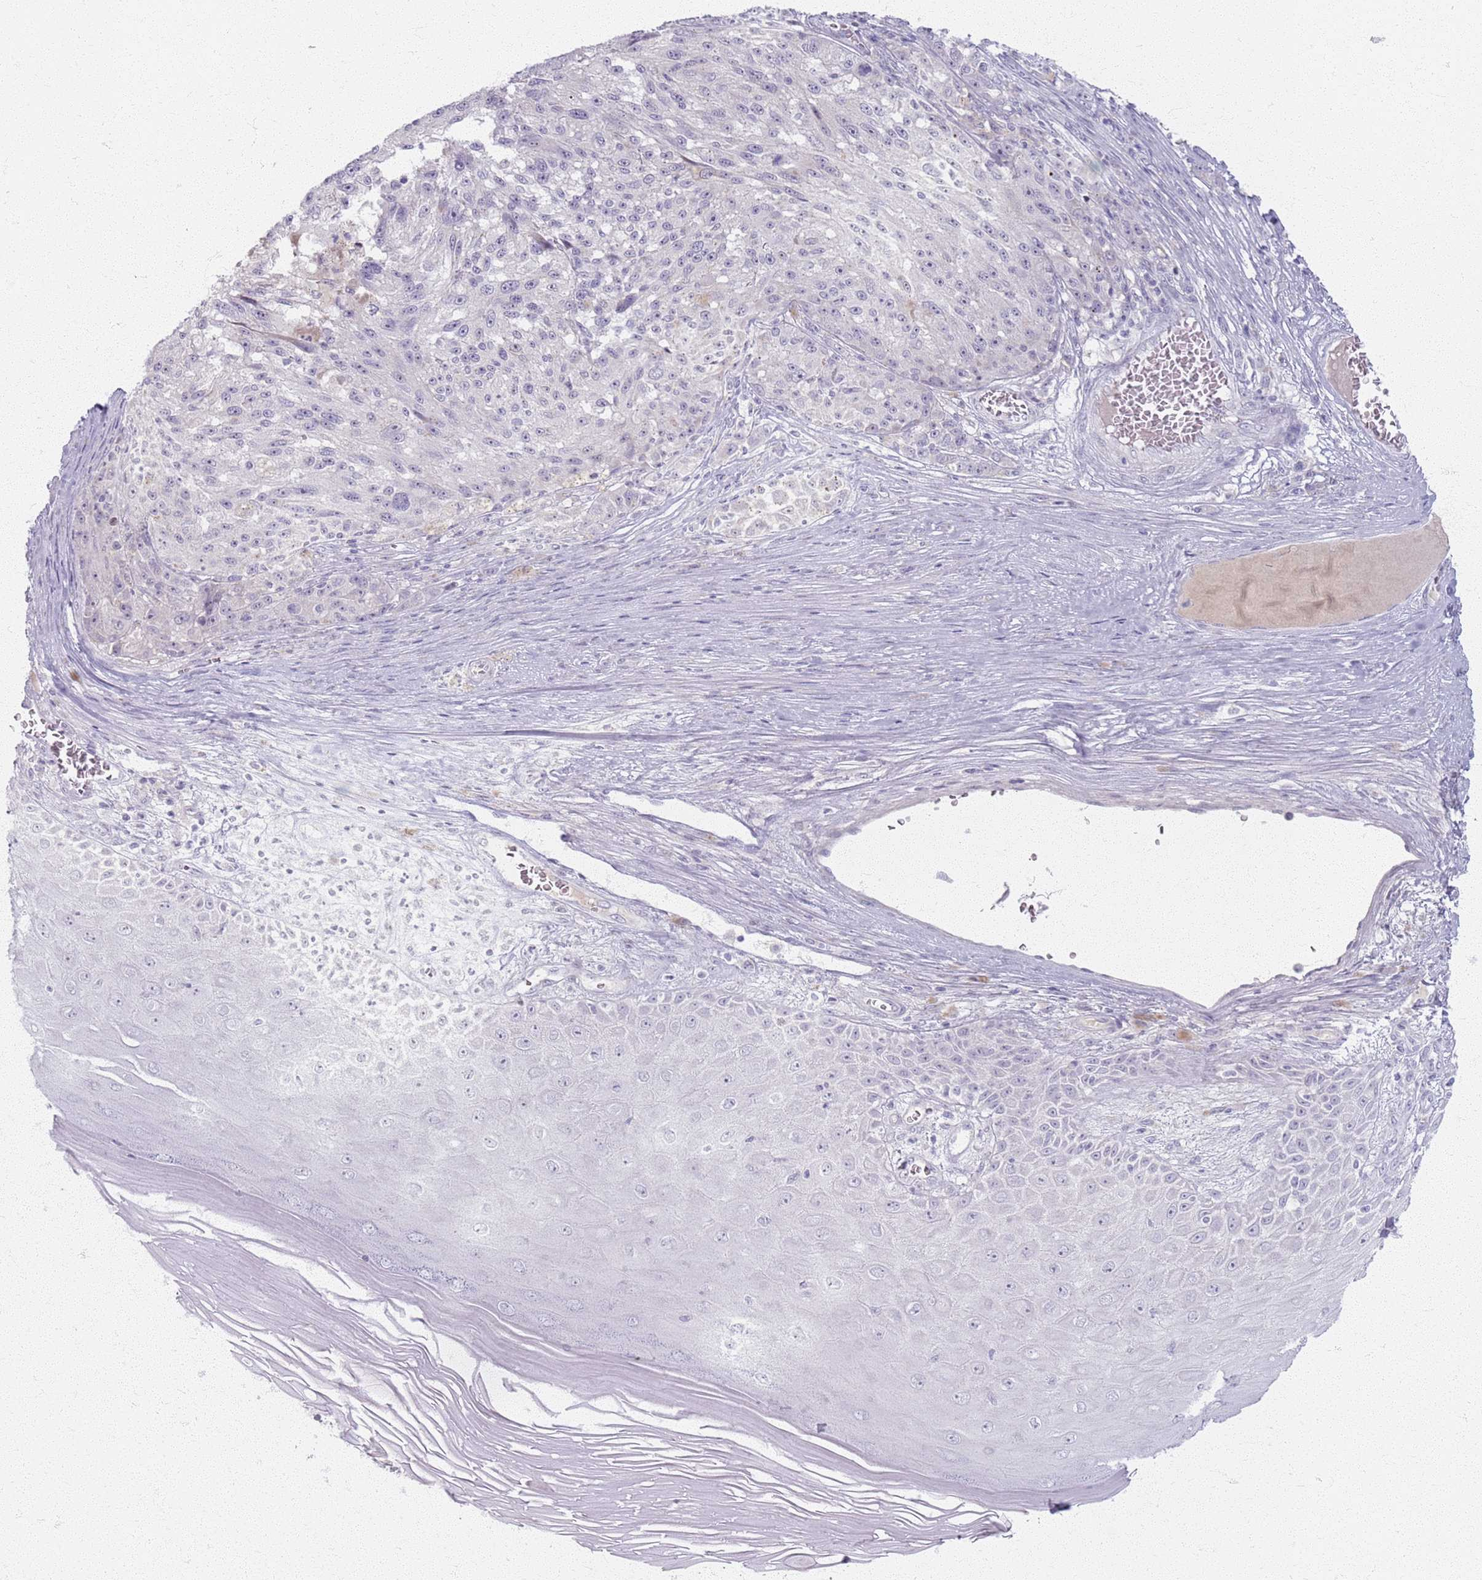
{"staining": {"intensity": "negative", "quantity": "none", "location": "none"}, "tissue": "melanoma", "cell_type": "Tumor cells", "image_type": "cancer", "snomed": [{"axis": "morphology", "description": "Malignant melanoma, NOS"}, {"axis": "topography", "description": "Skin"}], "caption": "Tumor cells are negative for protein expression in human melanoma.", "gene": "CRIPT", "patient": {"sex": "male", "age": 53}}